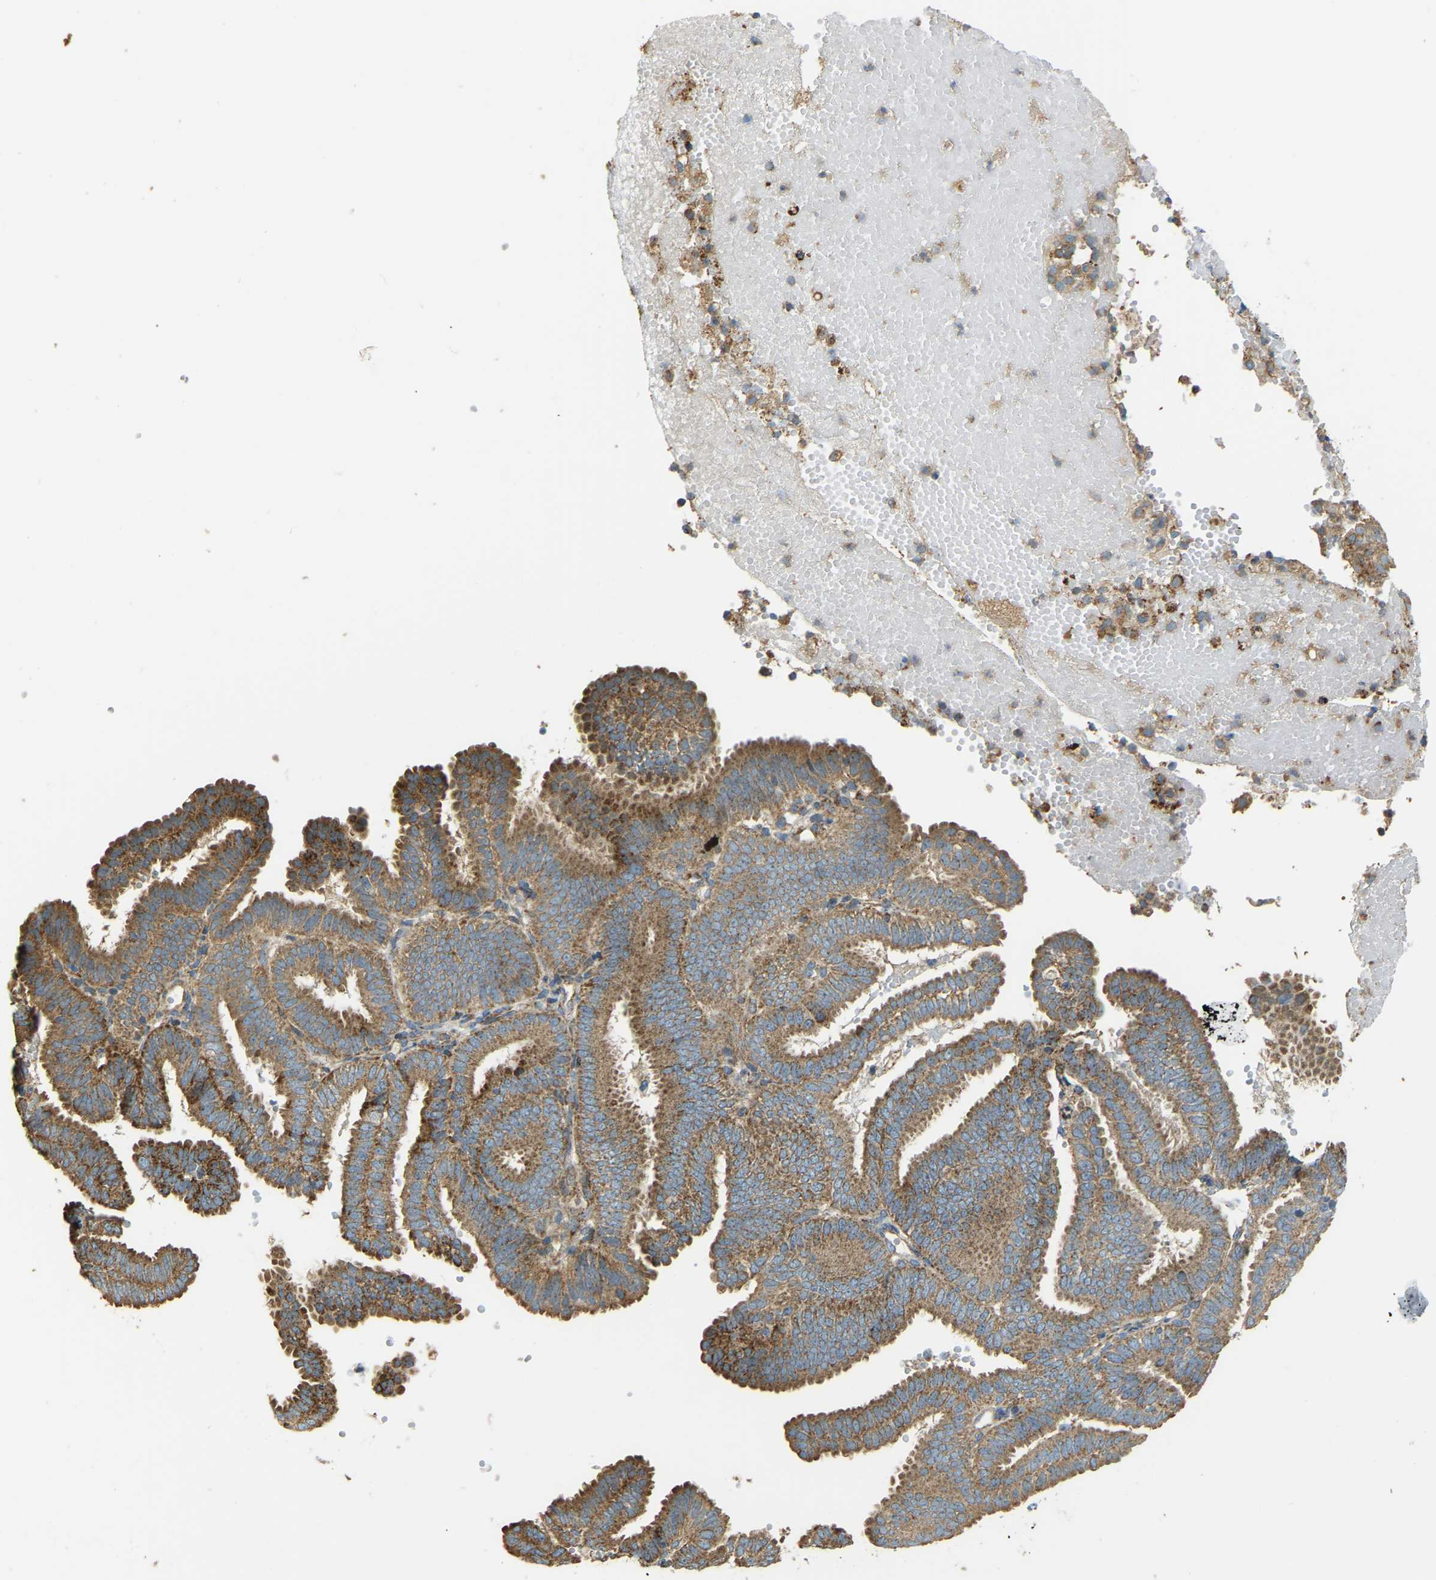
{"staining": {"intensity": "moderate", "quantity": ">75%", "location": "cytoplasmic/membranous"}, "tissue": "endometrial cancer", "cell_type": "Tumor cells", "image_type": "cancer", "snomed": [{"axis": "morphology", "description": "Adenocarcinoma, NOS"}, {"axis": "topography", "description": "Endometrium"}], "caption": "There is medium levels of moderate cytoplasmic/membranous staining in tumor cells of endometrial cancer (adenocarcinoma), as demonstrated by immunohistochemical staining (brown color).", "gene": "PSMD7", "patient": {"sex": "female", "age": 58}}